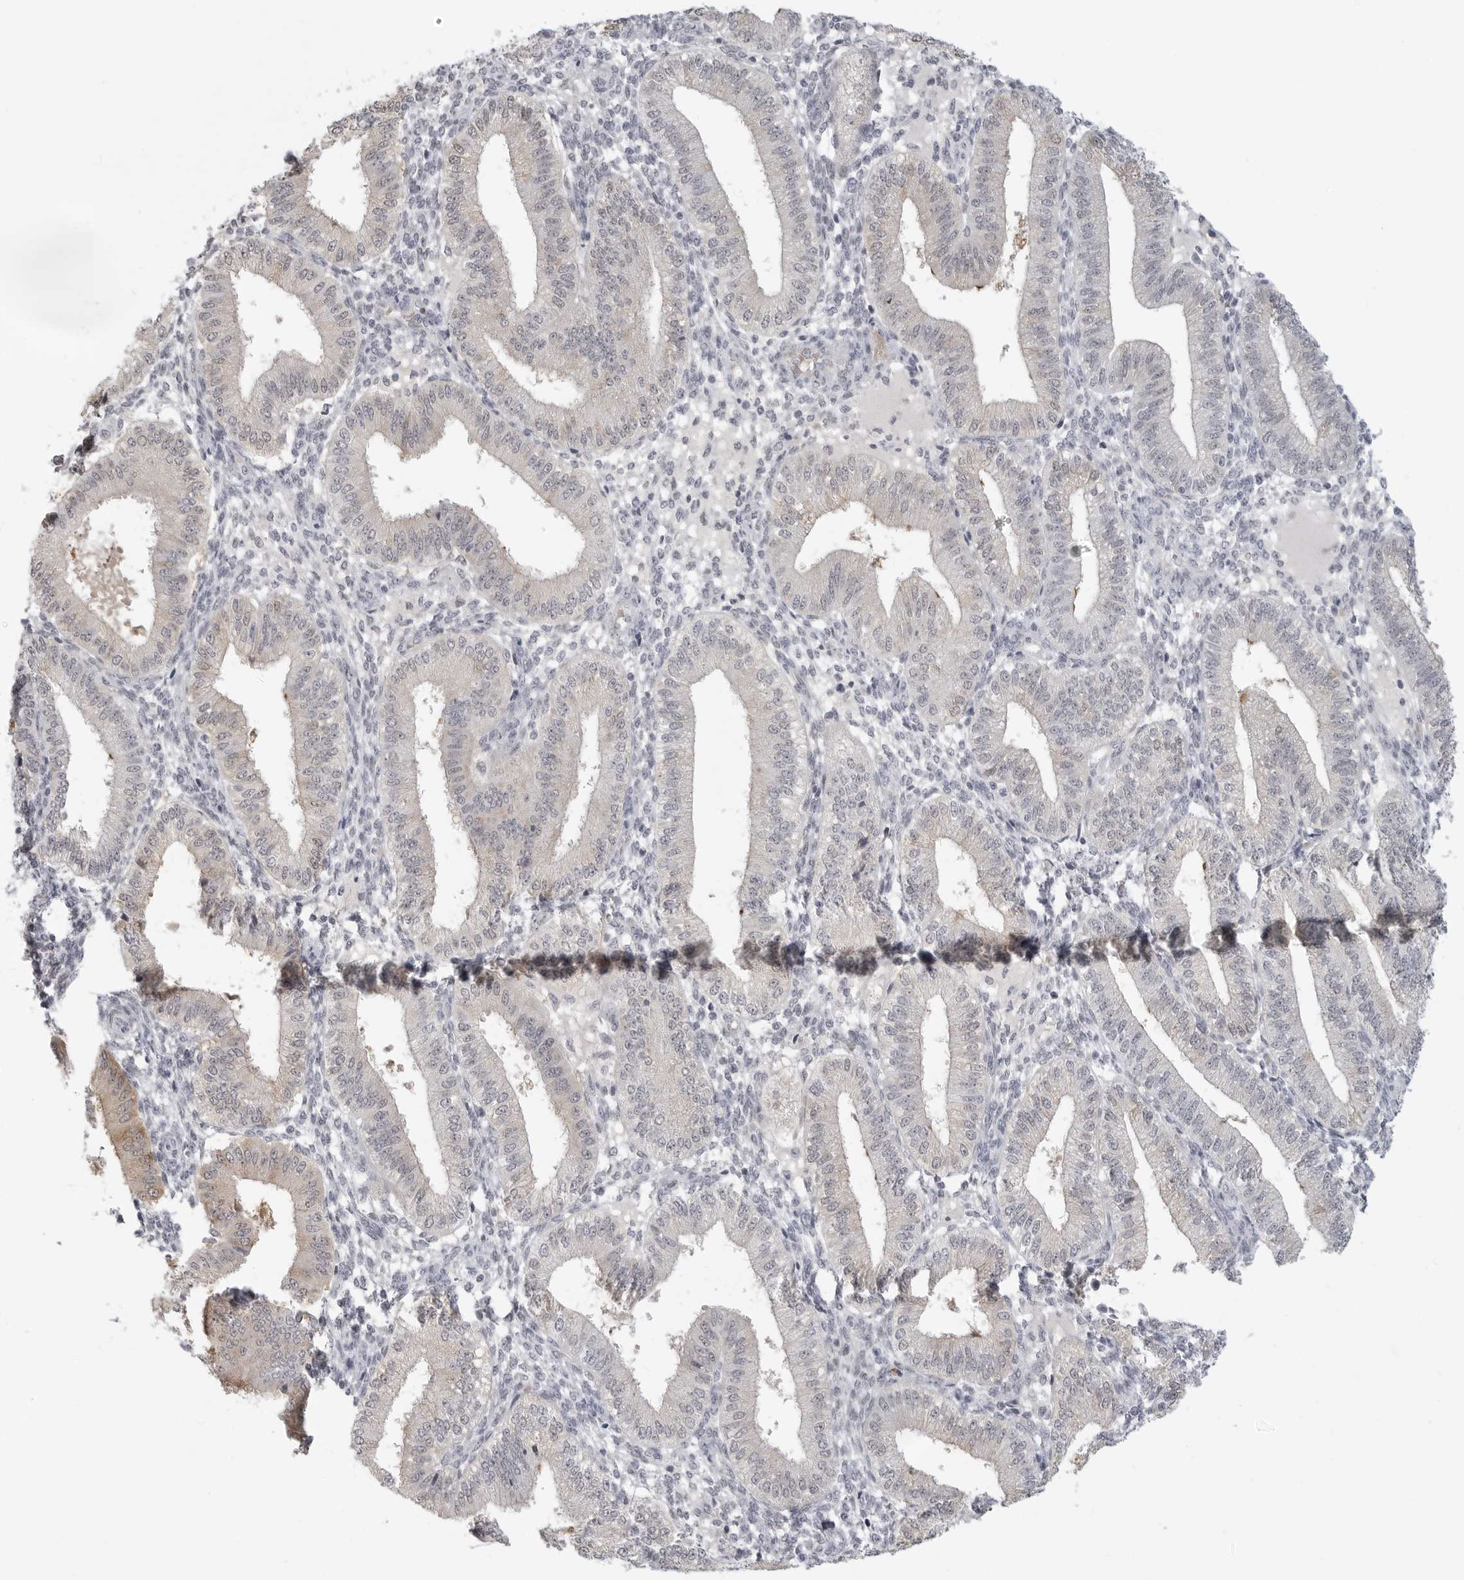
{"staining": {"intensity": "negative", "quantity": "none", "location": "none"}, "tissue": "endometrium", "cell_type": "Cells in endometrial stroma", "image_type": "normal", "snomed": [{"axis": "morphology", "description": "Normal tissue, NOS"}, {"axis": "topography", "description": "Endometrium"}], "caption": "Immunohistochemistry (IHC) micrograph of benign endometrium: endometrium stained with DAB (3,3'-diaminobenzidine) demonstrates no significant protein staining in cells in endometrial stroma.", "gene": "TCTN3", "patient": {"sex": "female", "age": 39}}